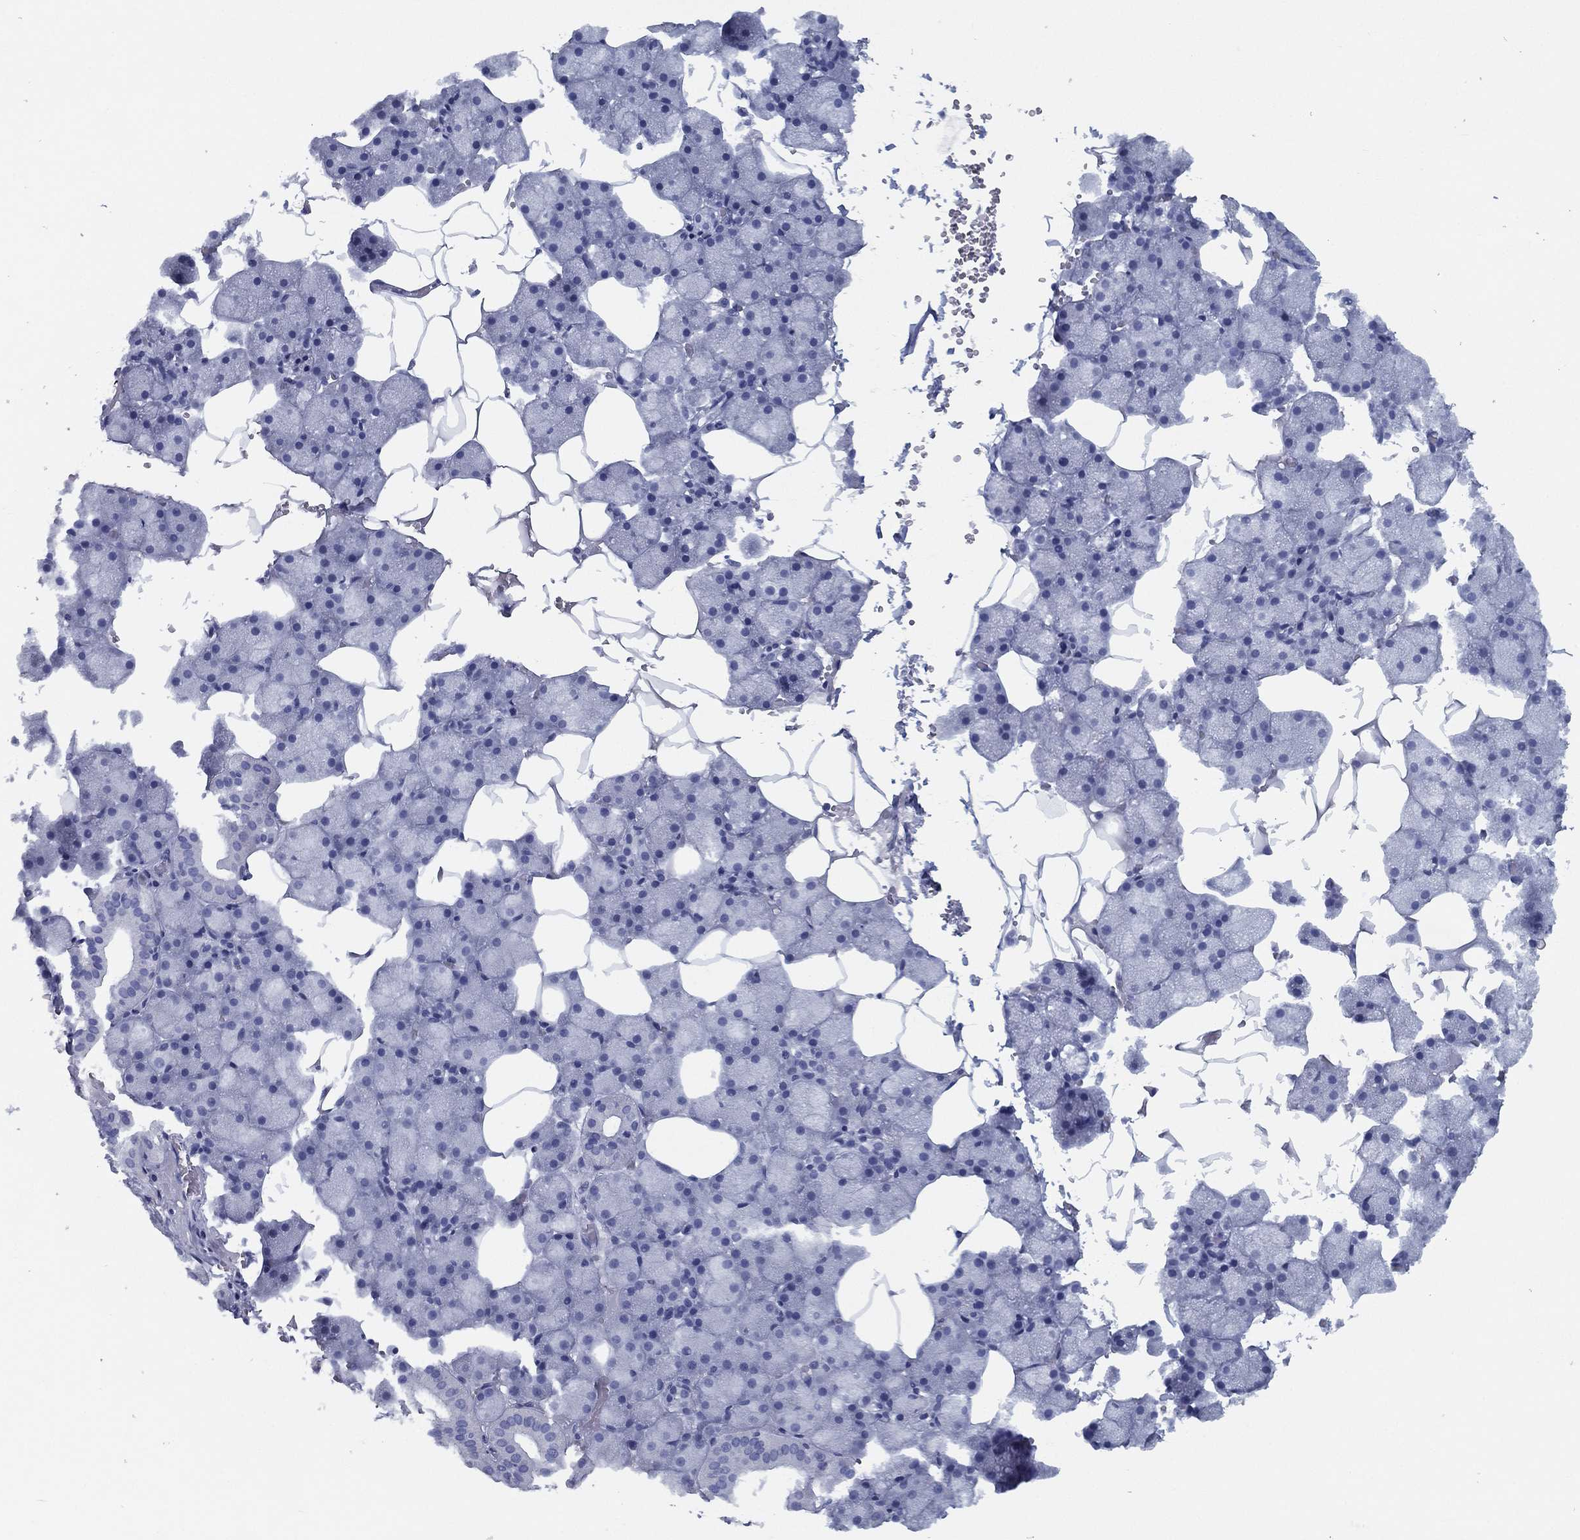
{"staining": {"intensity": "negative", "quantity": "none", "location": "none"}, "tissue": "salivary gland", "cell_type": "Glandular cells", "image_type": "normal", "snomed": [{"axis": "morphology", "description": "Normal tissue, NOS"}, {"axis": "topography", "description": "Salivary gland"}], "caption": "The image reveals no staining of glandular cells in benign salivary gland. (DAB (3,3'-diaminobenzidine) IHC with hematoxylin counter stain).", "gene": "TMEM252", "patient": {"sex": "male", "age": 38}}